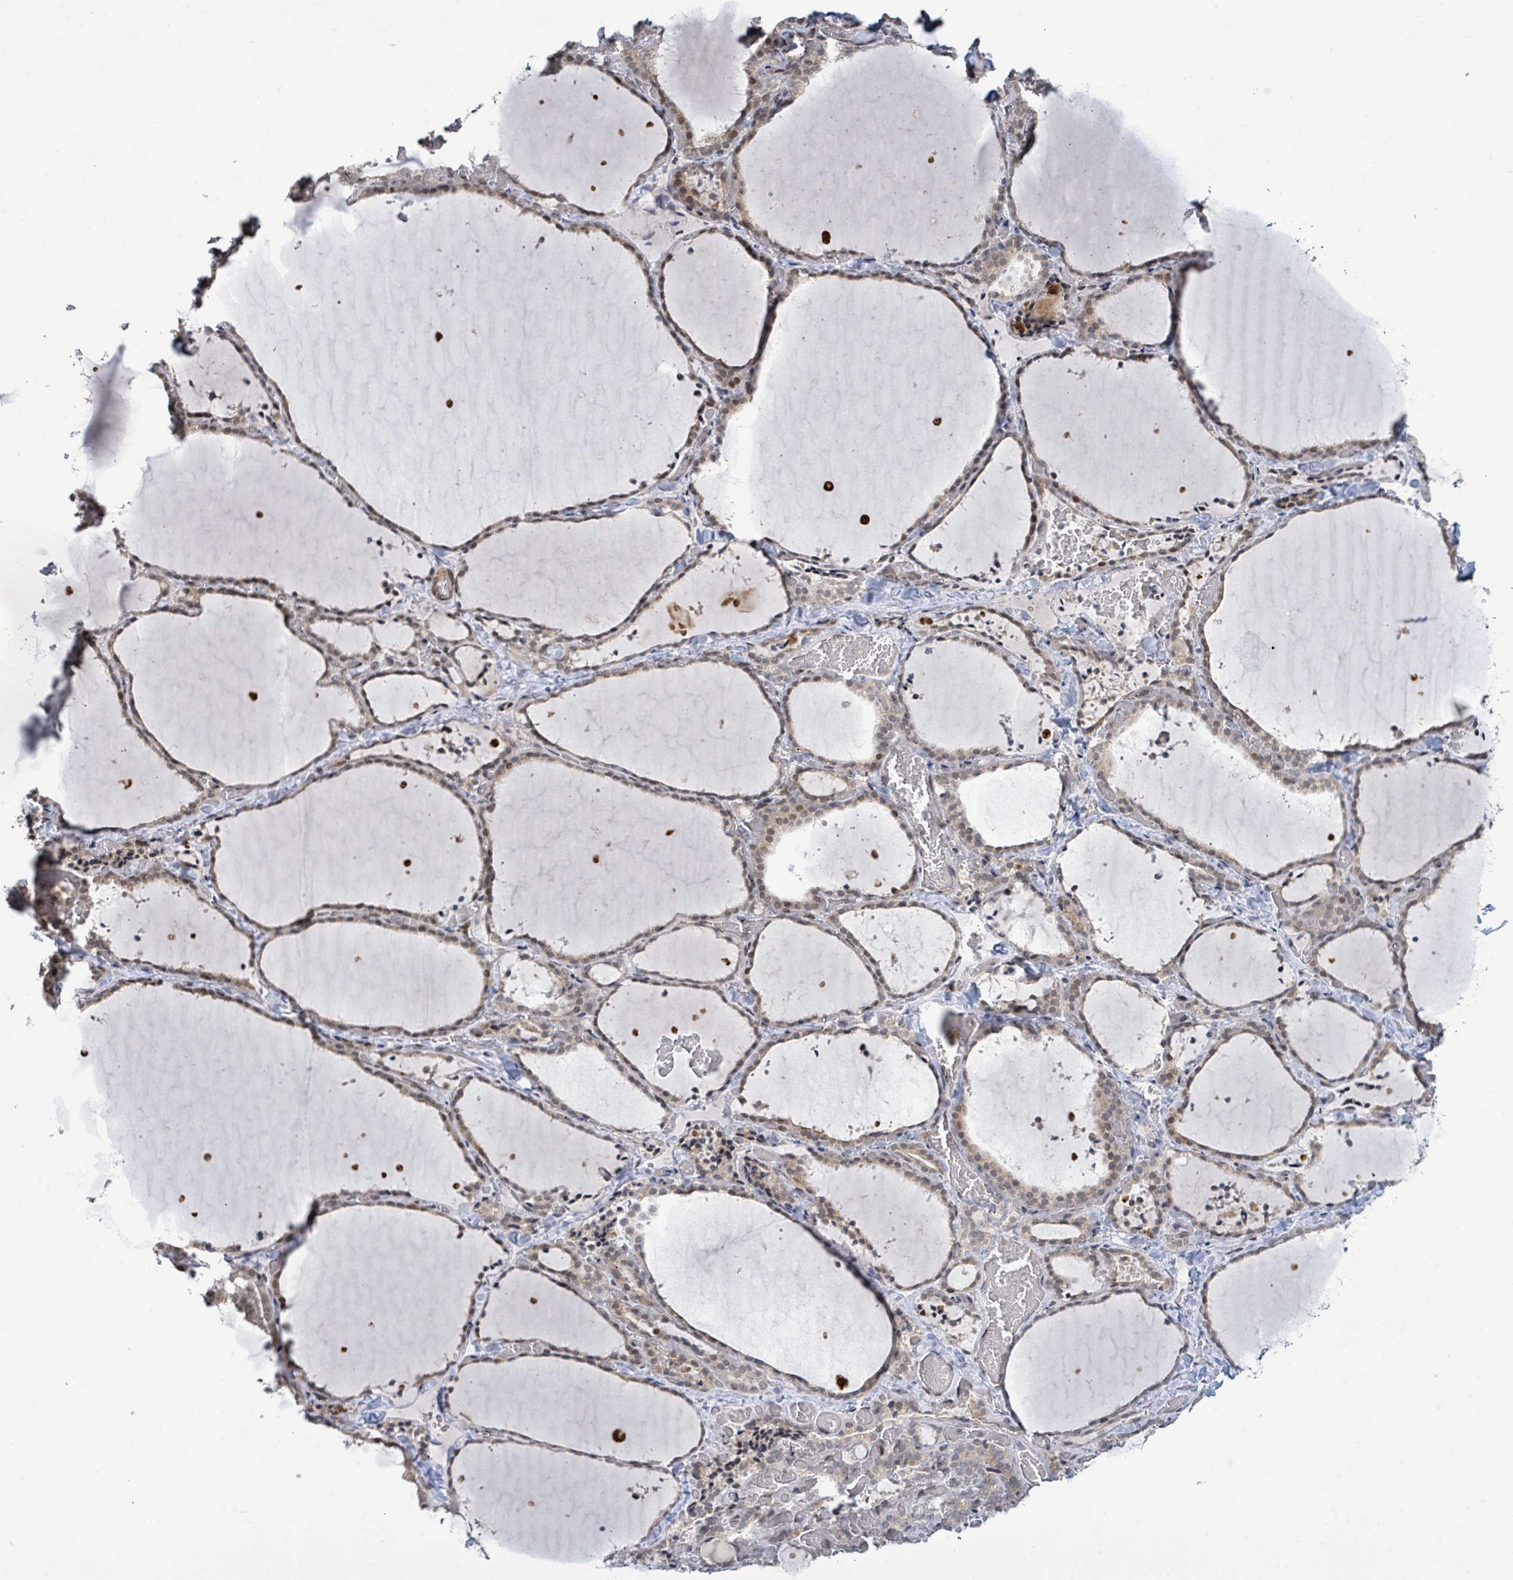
{"staining": {"intensity": "moderate", "quantity": "<25%", "location": "nuclear"}, "tissue": "thyroid gland", "cell_type": "Glandular cells", "image_type": "normal", "snomed": [{"axis": "morphology", "description": "Normal tissue, NOS"}, {"axis": "topography", "description": "Thyroid gland"}], "caption": "This is a histology image of immunohistochemistry (IHC) staining of benign thyroid gland, which shows moderate staining in the nuclear of glandular cells.", "gene": "SBF2", "patient": {"sex": "female", "age": 22}}